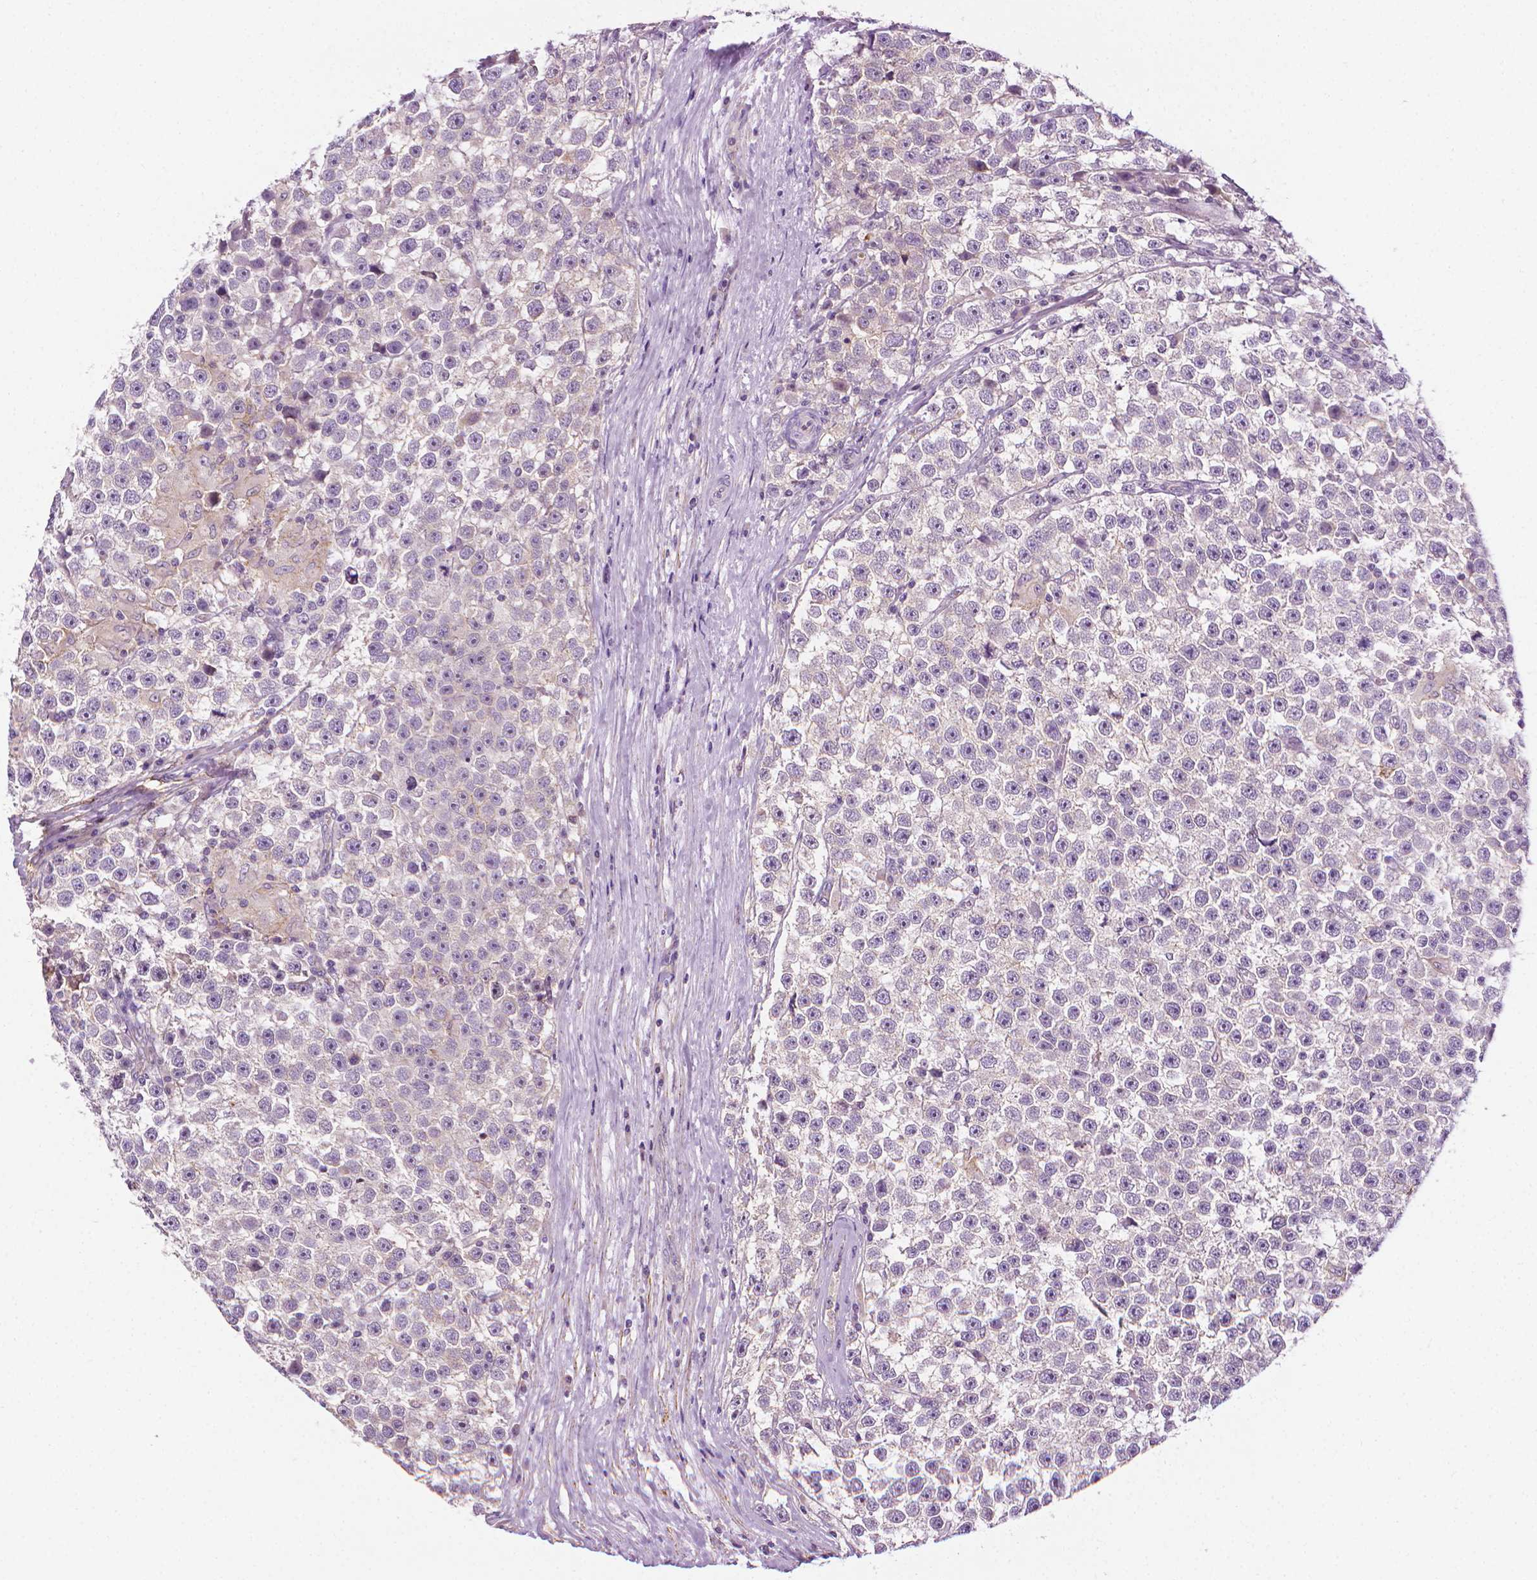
{"staining": {"intensity": "negative", "quantity": "none", "location": "none"}, "tissue": "testis cancer", "cell_type": "Tumor cells", "image_type": "cancer", "snomed": [{"axis": "morphology", "description": "Seminoma, NOS"}, {"axis": "topography", "description": "Testis"}], "caption": "Immunohistochemical staining of seminoma (testis) displays no significant staining in tumor cells.", "gene": "MCOLN3", "patient": {"sex": "male", "age": 31}}